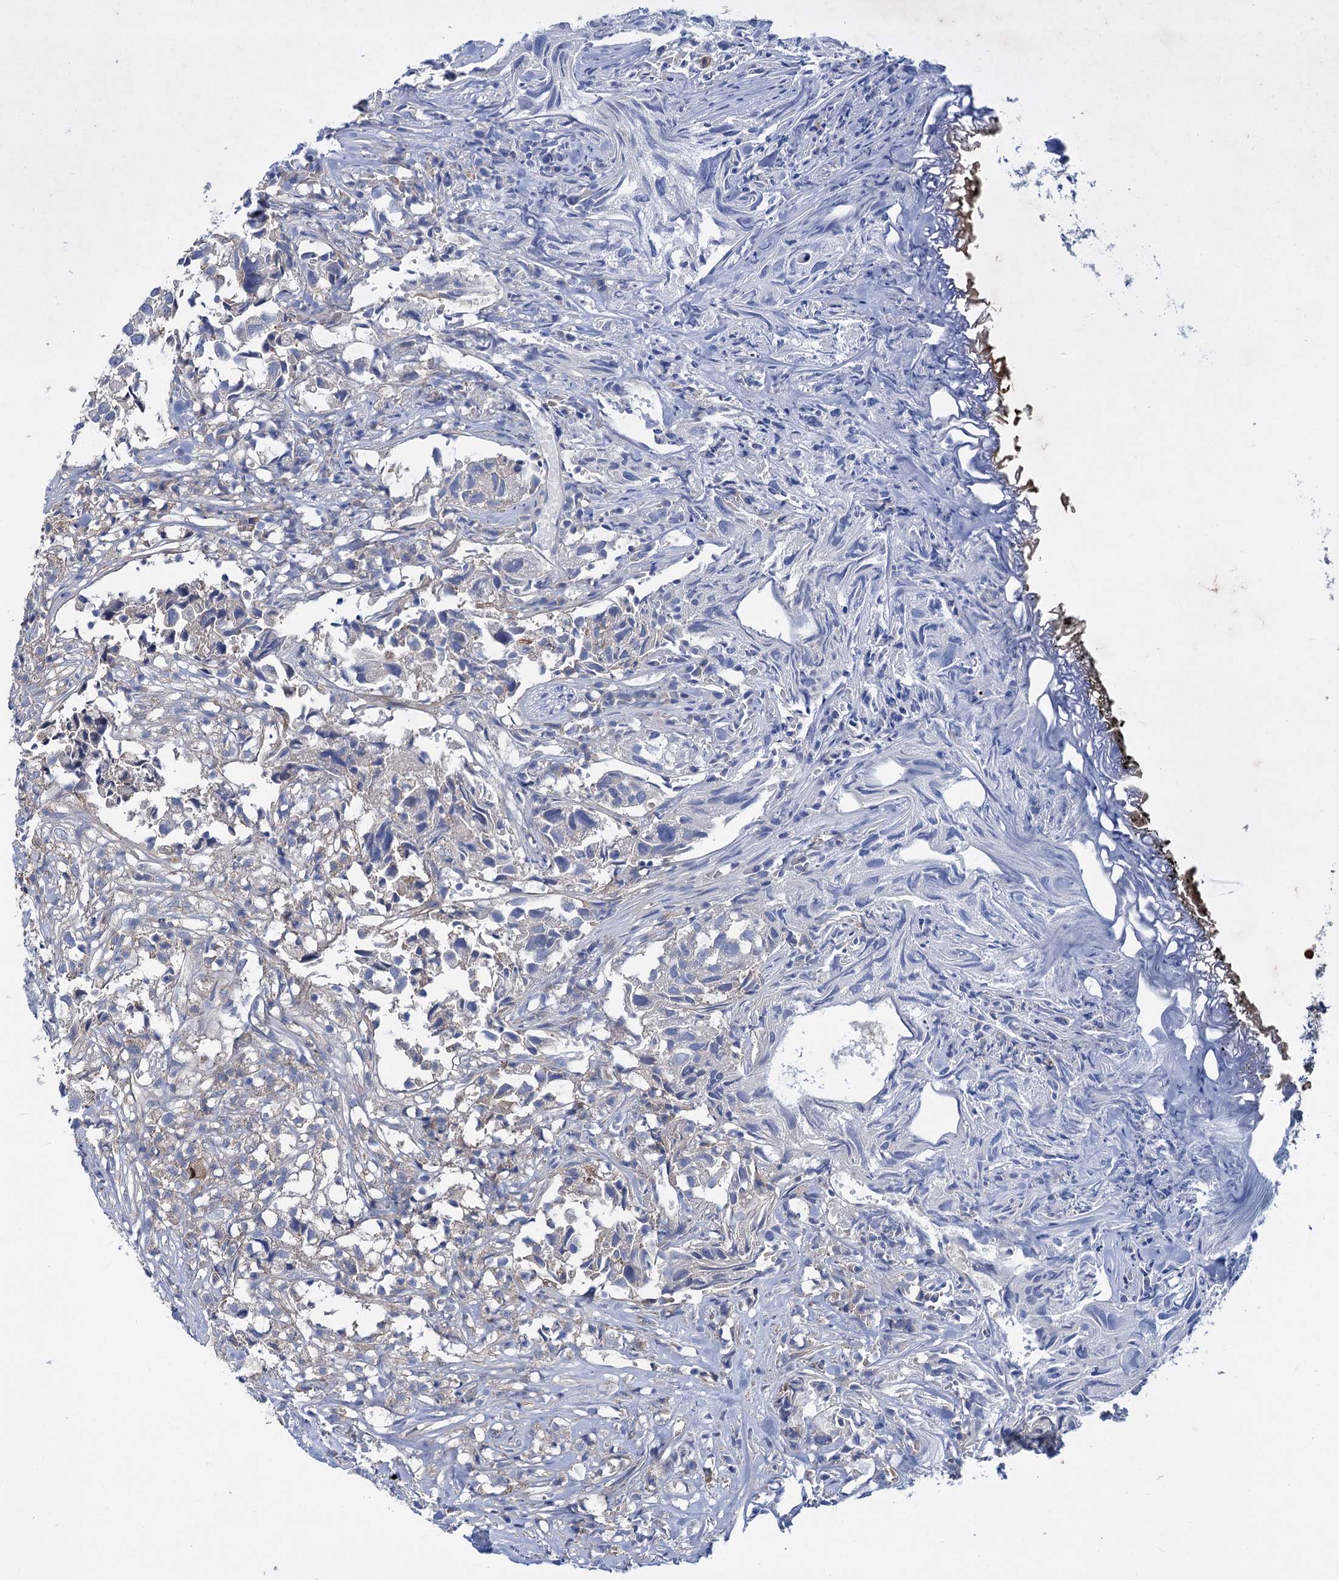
{"staining": {"intensity": "negative", "quantity": "none", "location": "none"}, "tissue": "urothelial cancer", "cell_type": "Tumor cells", "image_type": "cancer", "snomed": [{"axis": "morphology", "description": "Urothelial carcinoma, High grade"}, {"axis": "topography", "description": "Urinary bladder"}], "caption": "This is a micrograph of IHC staining of urothelial cancer, which shows no expression in tumor cells.", "gene": "TRIM55", "patient": {"sex": "female", "age": 75}}